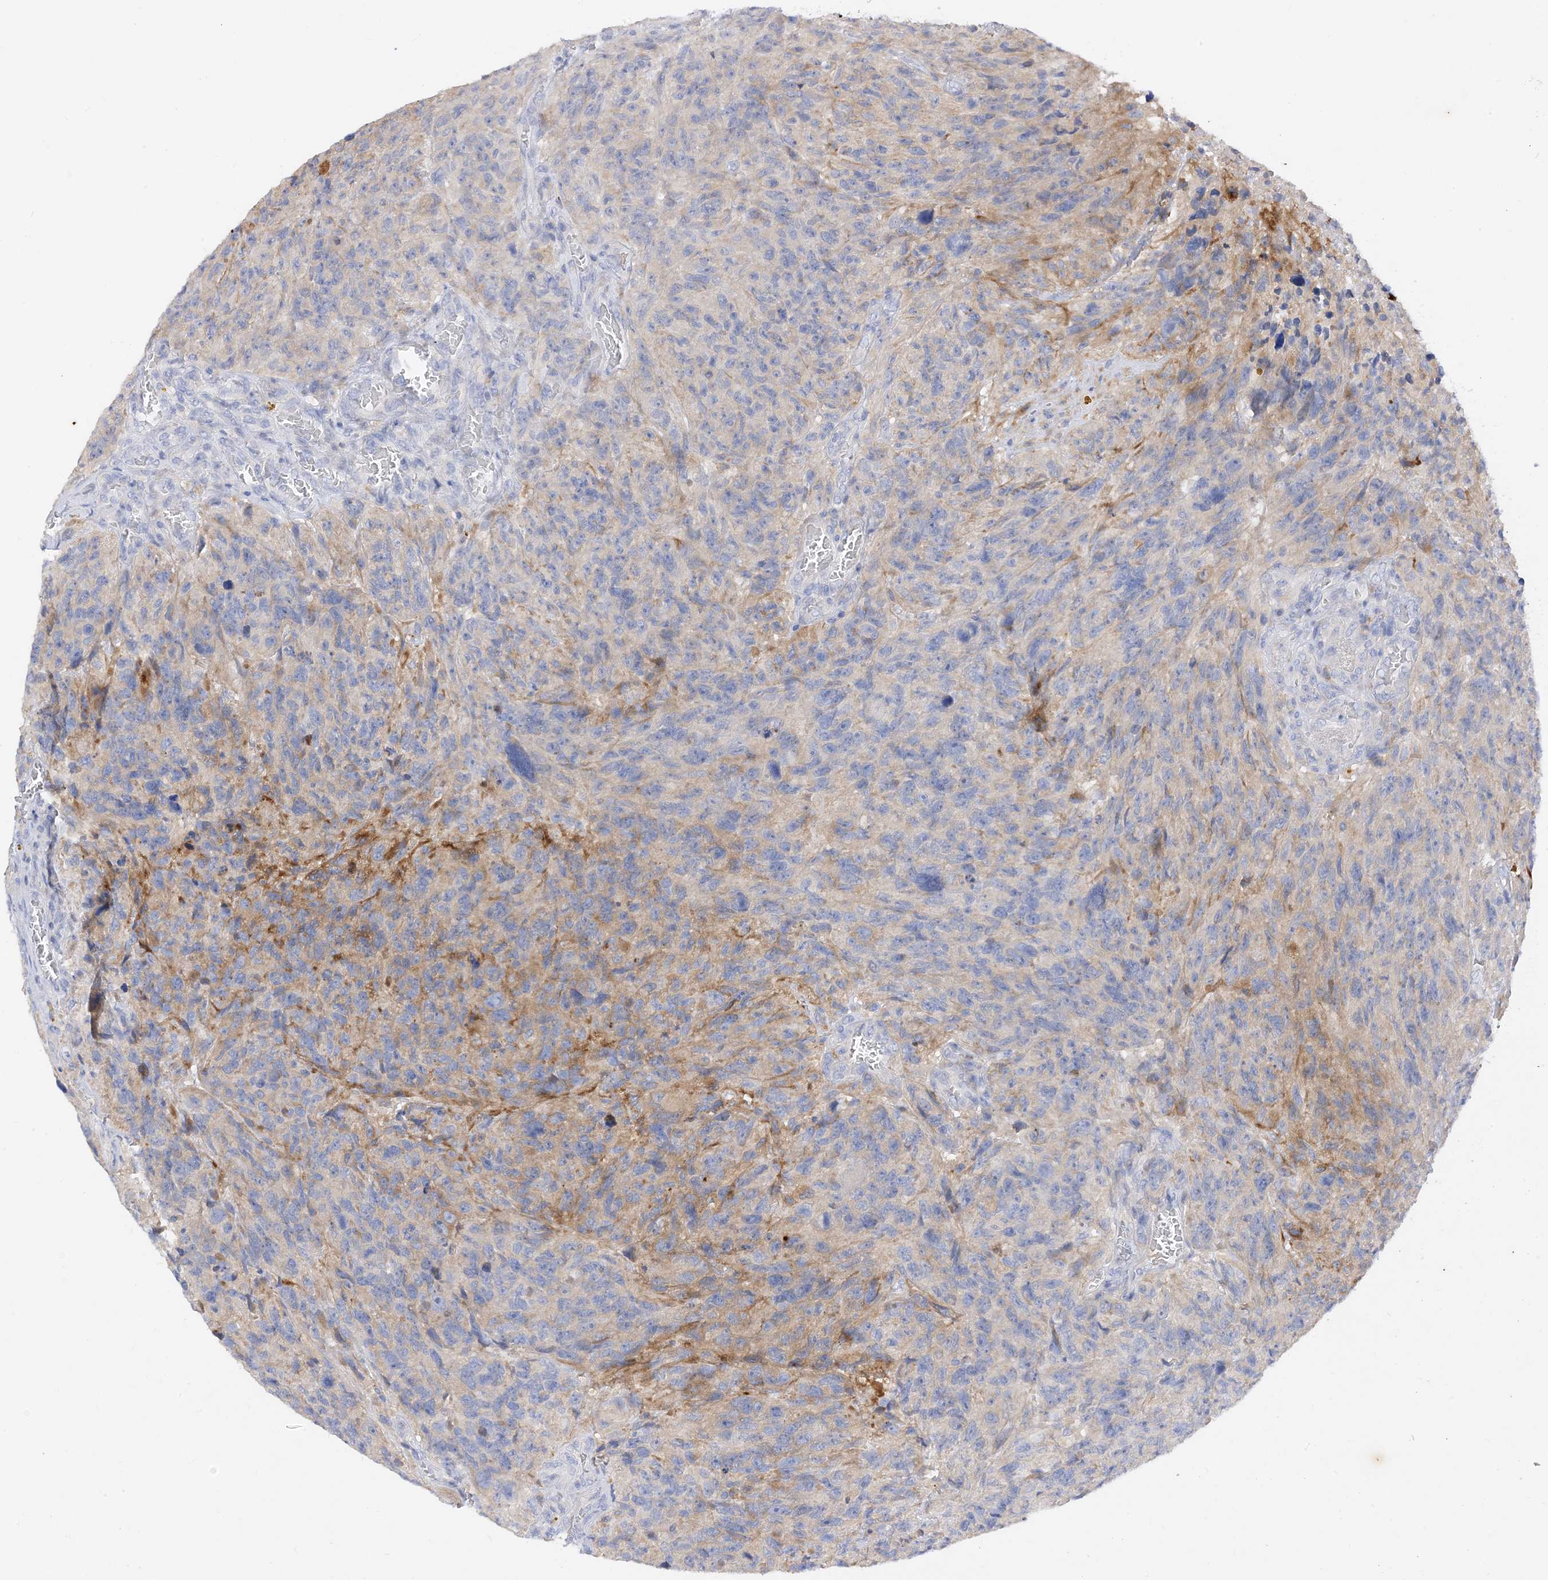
{"staining": {"intensity": "moderate", "quantity": "<25%", "location": "cytoplasmic/membranous"}, "tissue": "glioma", "cell_type": "Tumor cells", "image_type": "cancer", "snomed": [{"axis": "morphology", "description": "Glioma, malignant, High grade"}, {"axis": "topography", "description": "Brain"}], "caption": "Brown immunohistochemical staining in human malignant glioma (high-grade) shows moderate cytoplasmic/membranous positivity in about <25% of tumor cells. Nuclei are stained in blue.", "gene": "ARV1", "patient": {"sex": "male", "age": 69}}